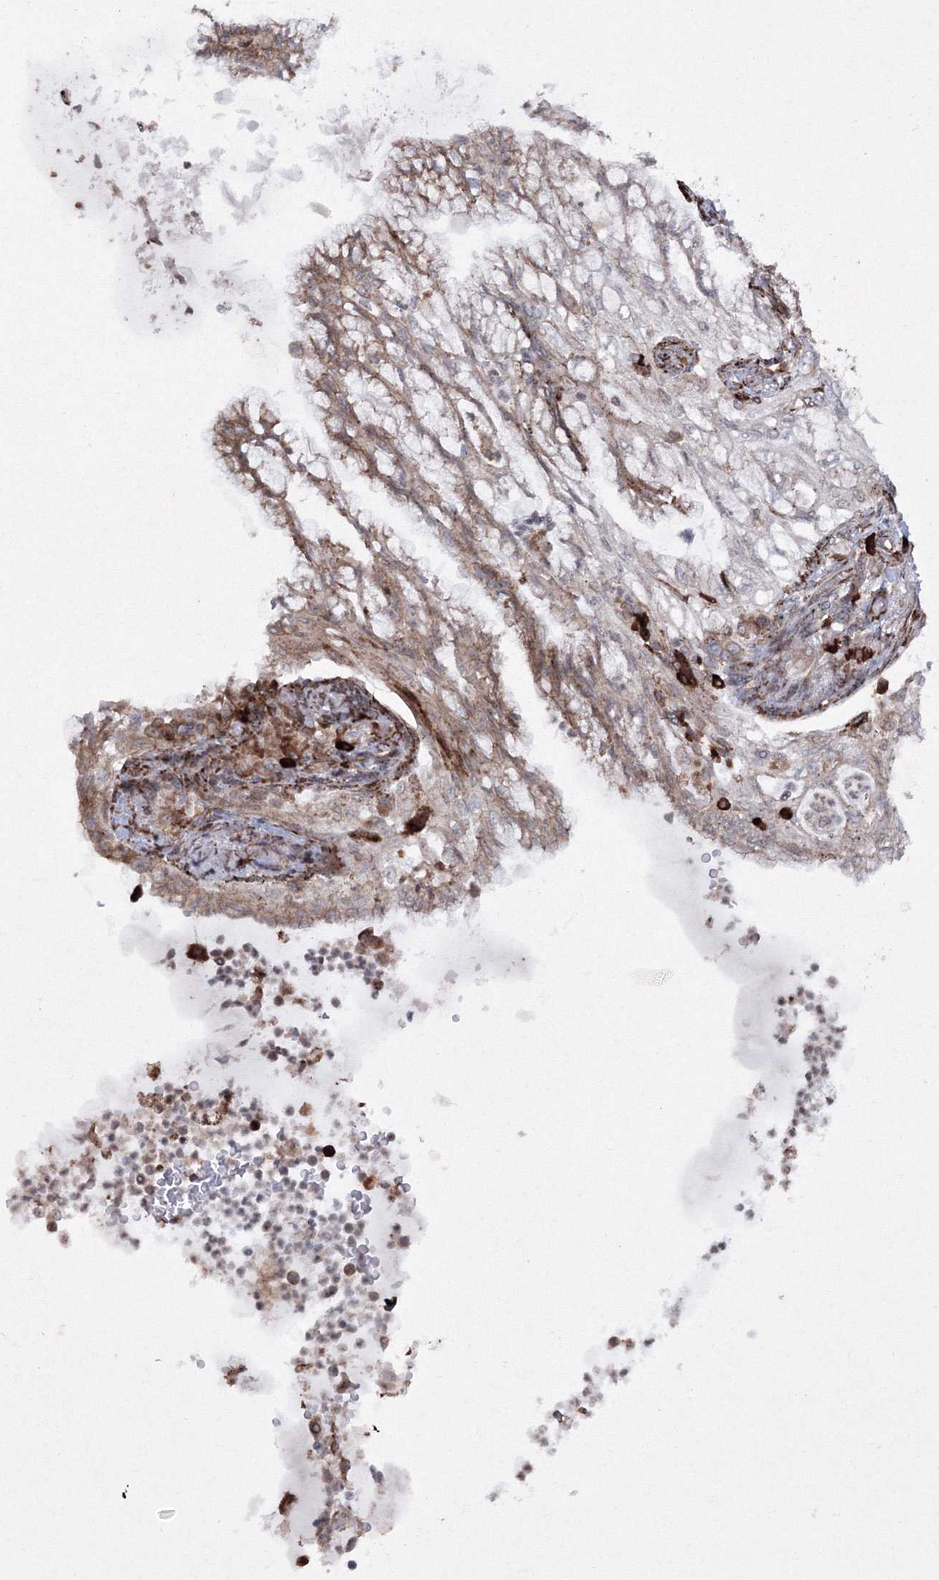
{"staining": {"intensity": "moderate", "quantity": ">75%", "location": "cytoplasmic/membranous"}, "tissue": "lung cancer", "cell_type": "Tumor cells", "image_type": "cancer", "snomed": [{"axis": "morphology", "description": "Adenocarcinoma, NOS"}, {"axis": "topography", "description": "Lung"}], "caption": "Immunohistochemistry (IHC) of human adenocarcinoma (lung) displays medium levels of moderate cytoplasmic/membranous staining in about >75% of tumor cells.", "gene": "EFCAB12", "patient": {"sex": "female", "age": 70}}